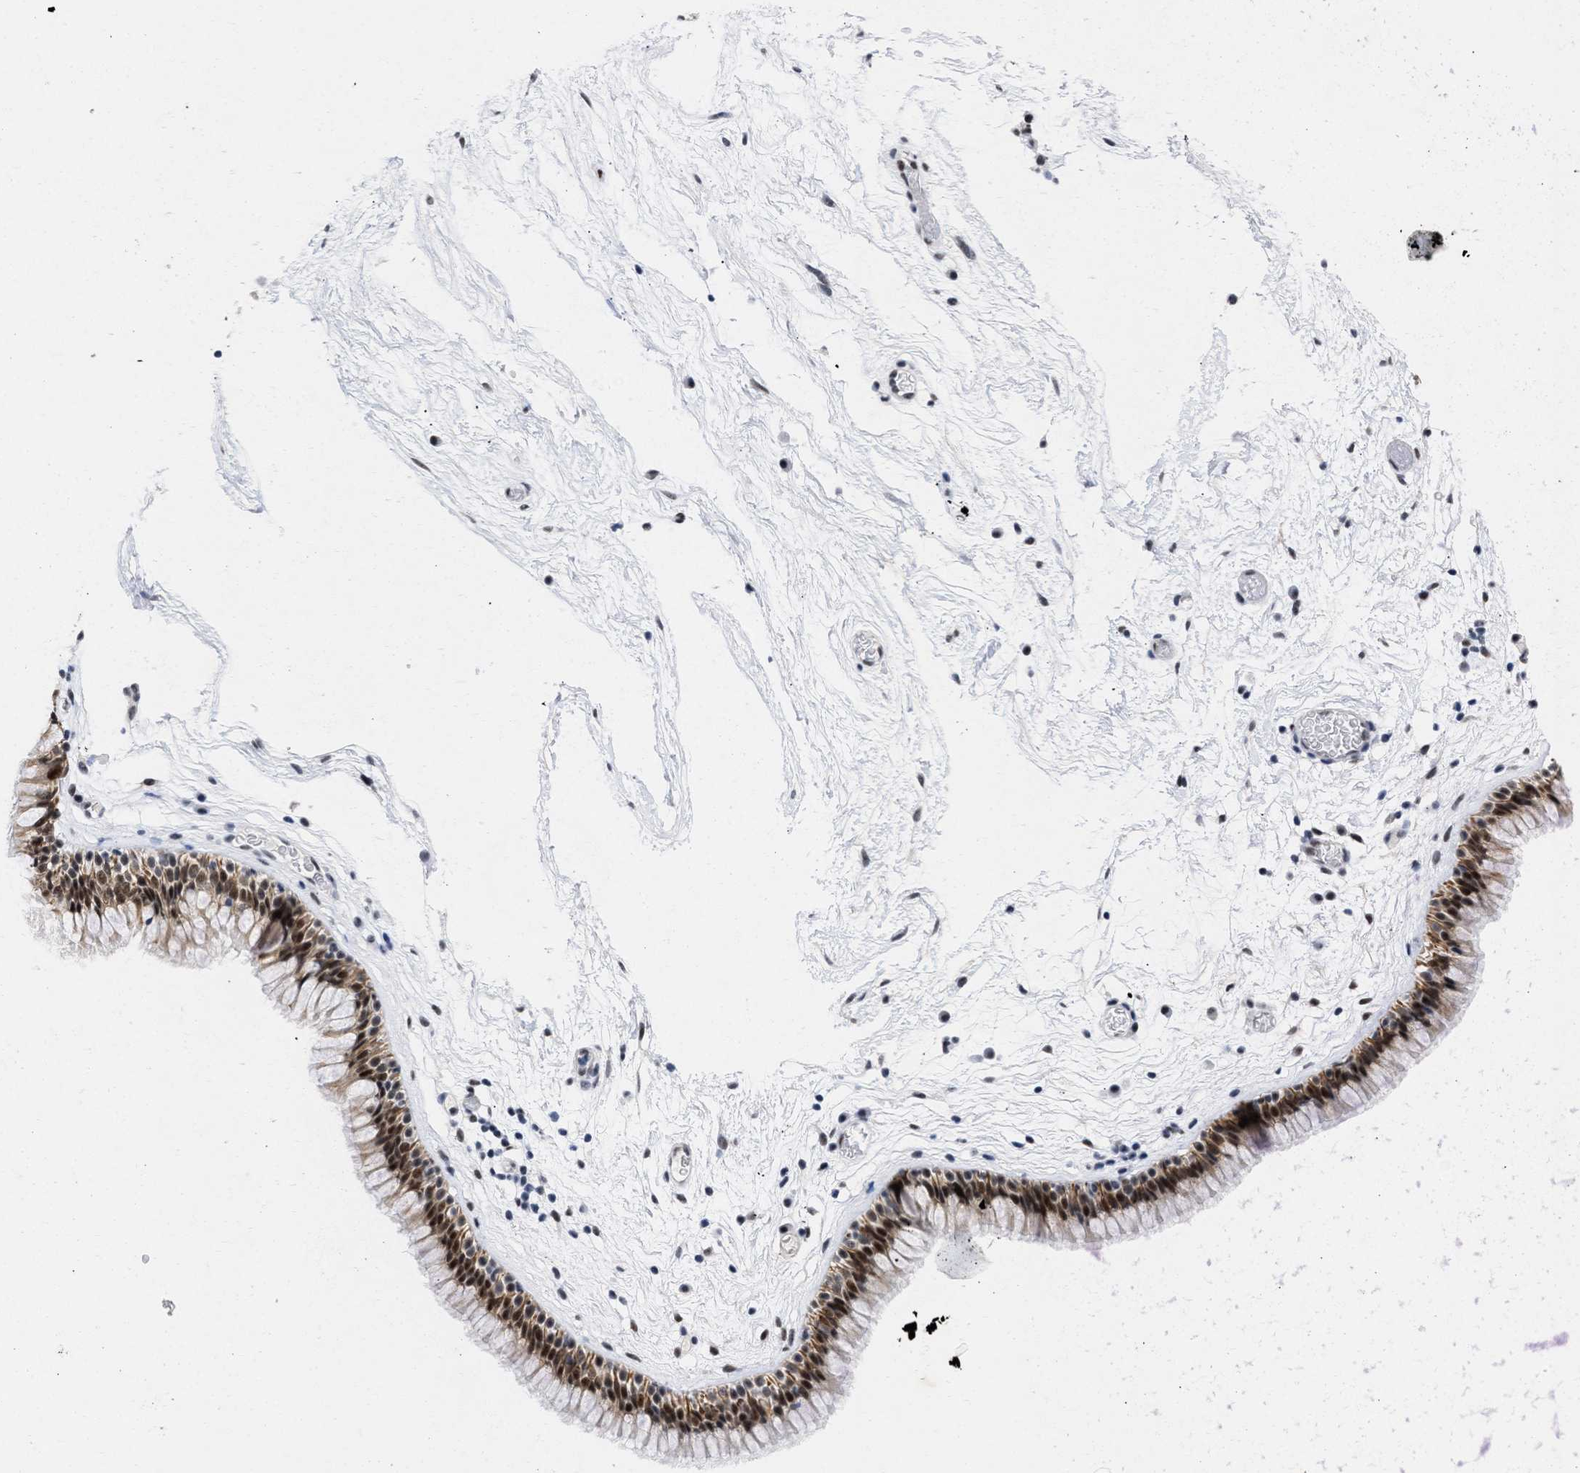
{"staining": {"intensity": "strong", "quantity": ">75%", "location": "cytoplasmic/membranous,nuclear"}, "tissue": "nasopharynx", "cell_type": "Respiratory epithelial cells", "image_type": "normal", "snomed": [{"axis": "morphology", "description": "Normal tissue, NOS"}, {"axis": "morphology", "description": "Inflammation, NOS"}, {"axis": "topography", "description": "Nasopharynx"}], "caption": "This is a histology image of IHC staining of benign nasopharynx, which shows strong expression in the cytoplasmic/membranous,nuclear of respiratory epithelial cells.", "gene": "DDX41", "patient": {"sex": "male", "age": 48}}